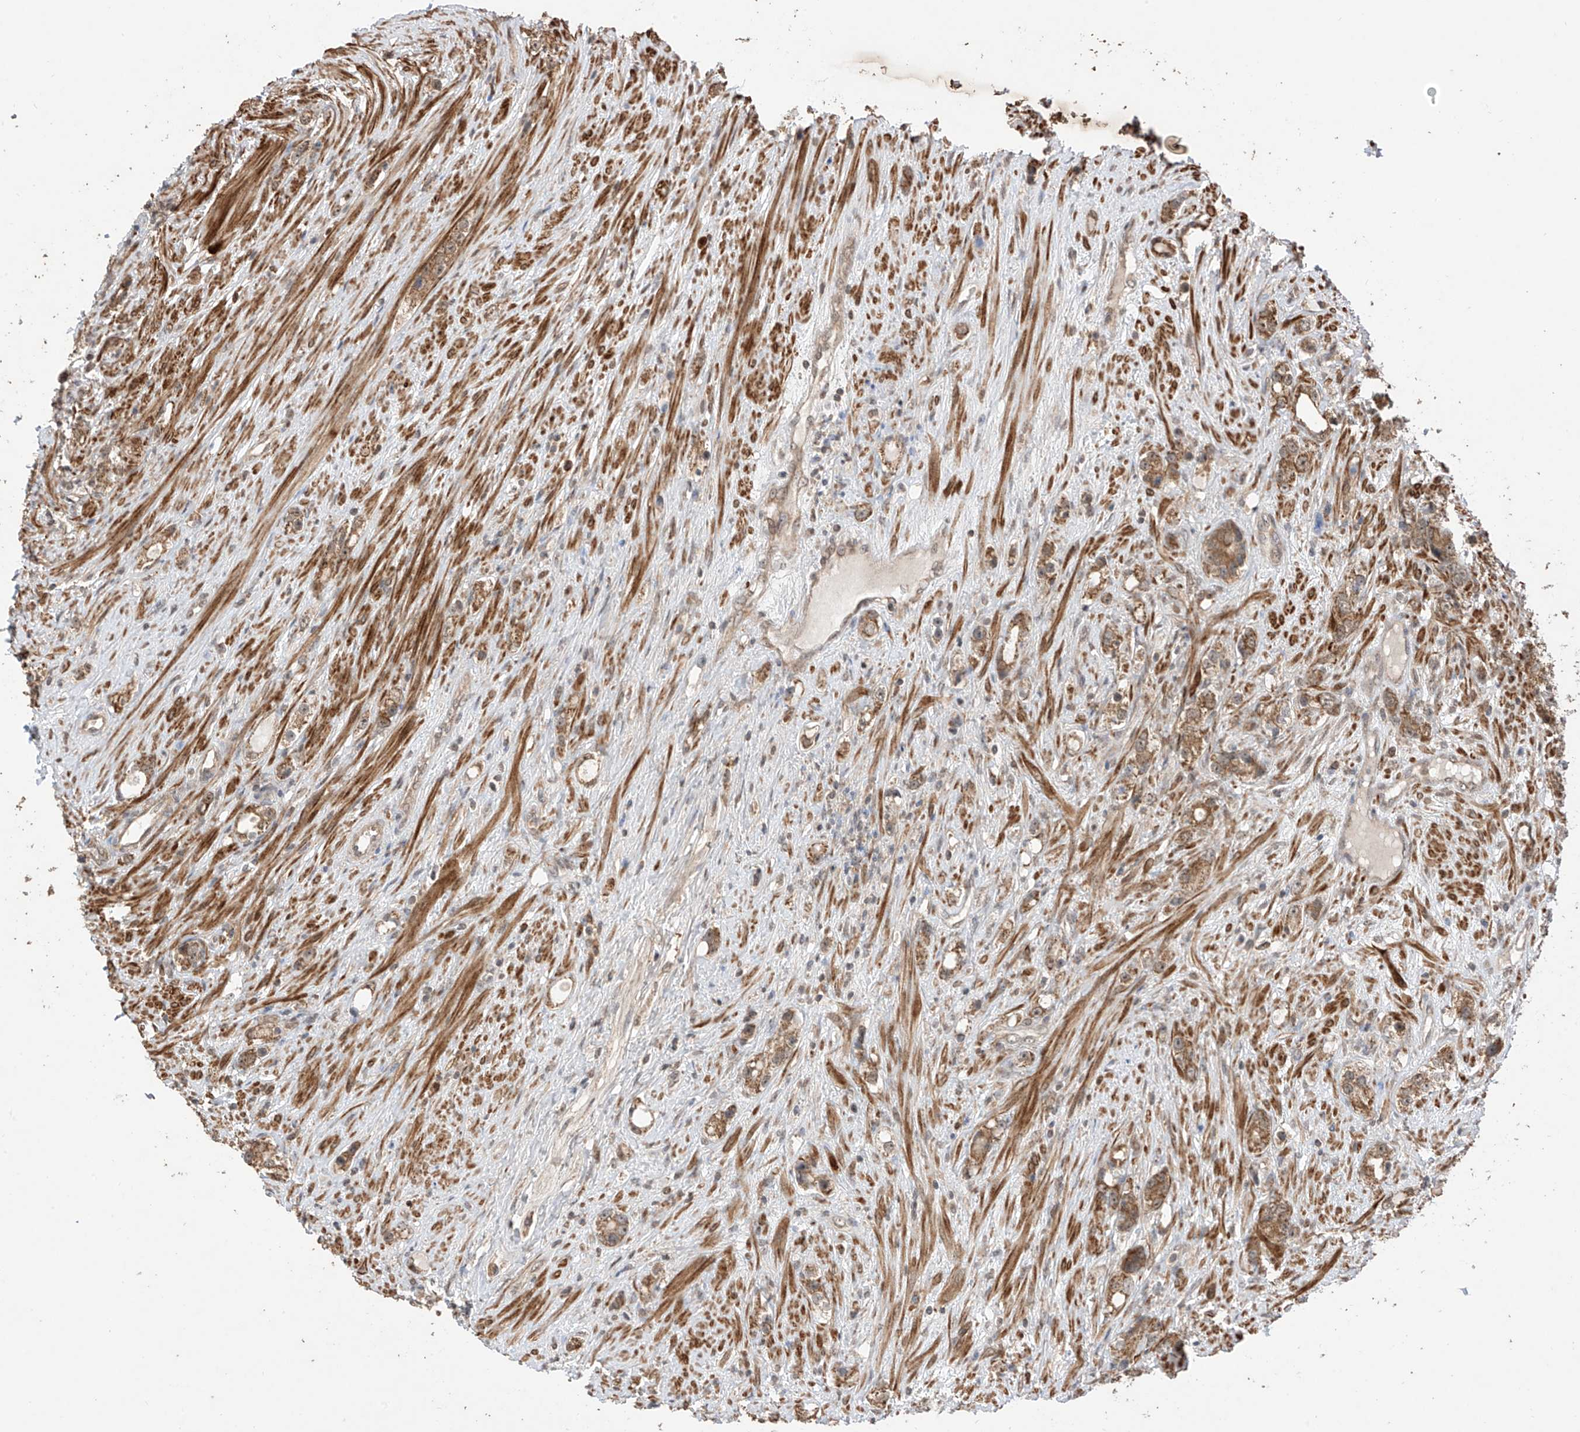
{"staining": {"intensity": "moderate", "quantity": ">75%", "location": "cytoplasmic/membranous,nuclear"}, "tissue": "prostate cancer", "cell_type": "Tumor cells", "image_type": "cancer", "snomed": [{"axis": "morphology", "description": "Adenocarcinoma, High grade"}, {"axis": "topography", "description": "Prostate"}], "caption": "DAB immunohistochemical staining of human prostate high-grade adenocarcinoma shows moderate cytoplasmic/membranous and nuclear protein positivity in about >75% of tumor cells.", "gene": "LATS1", "patient": {"sex": "male", "age": 63}}